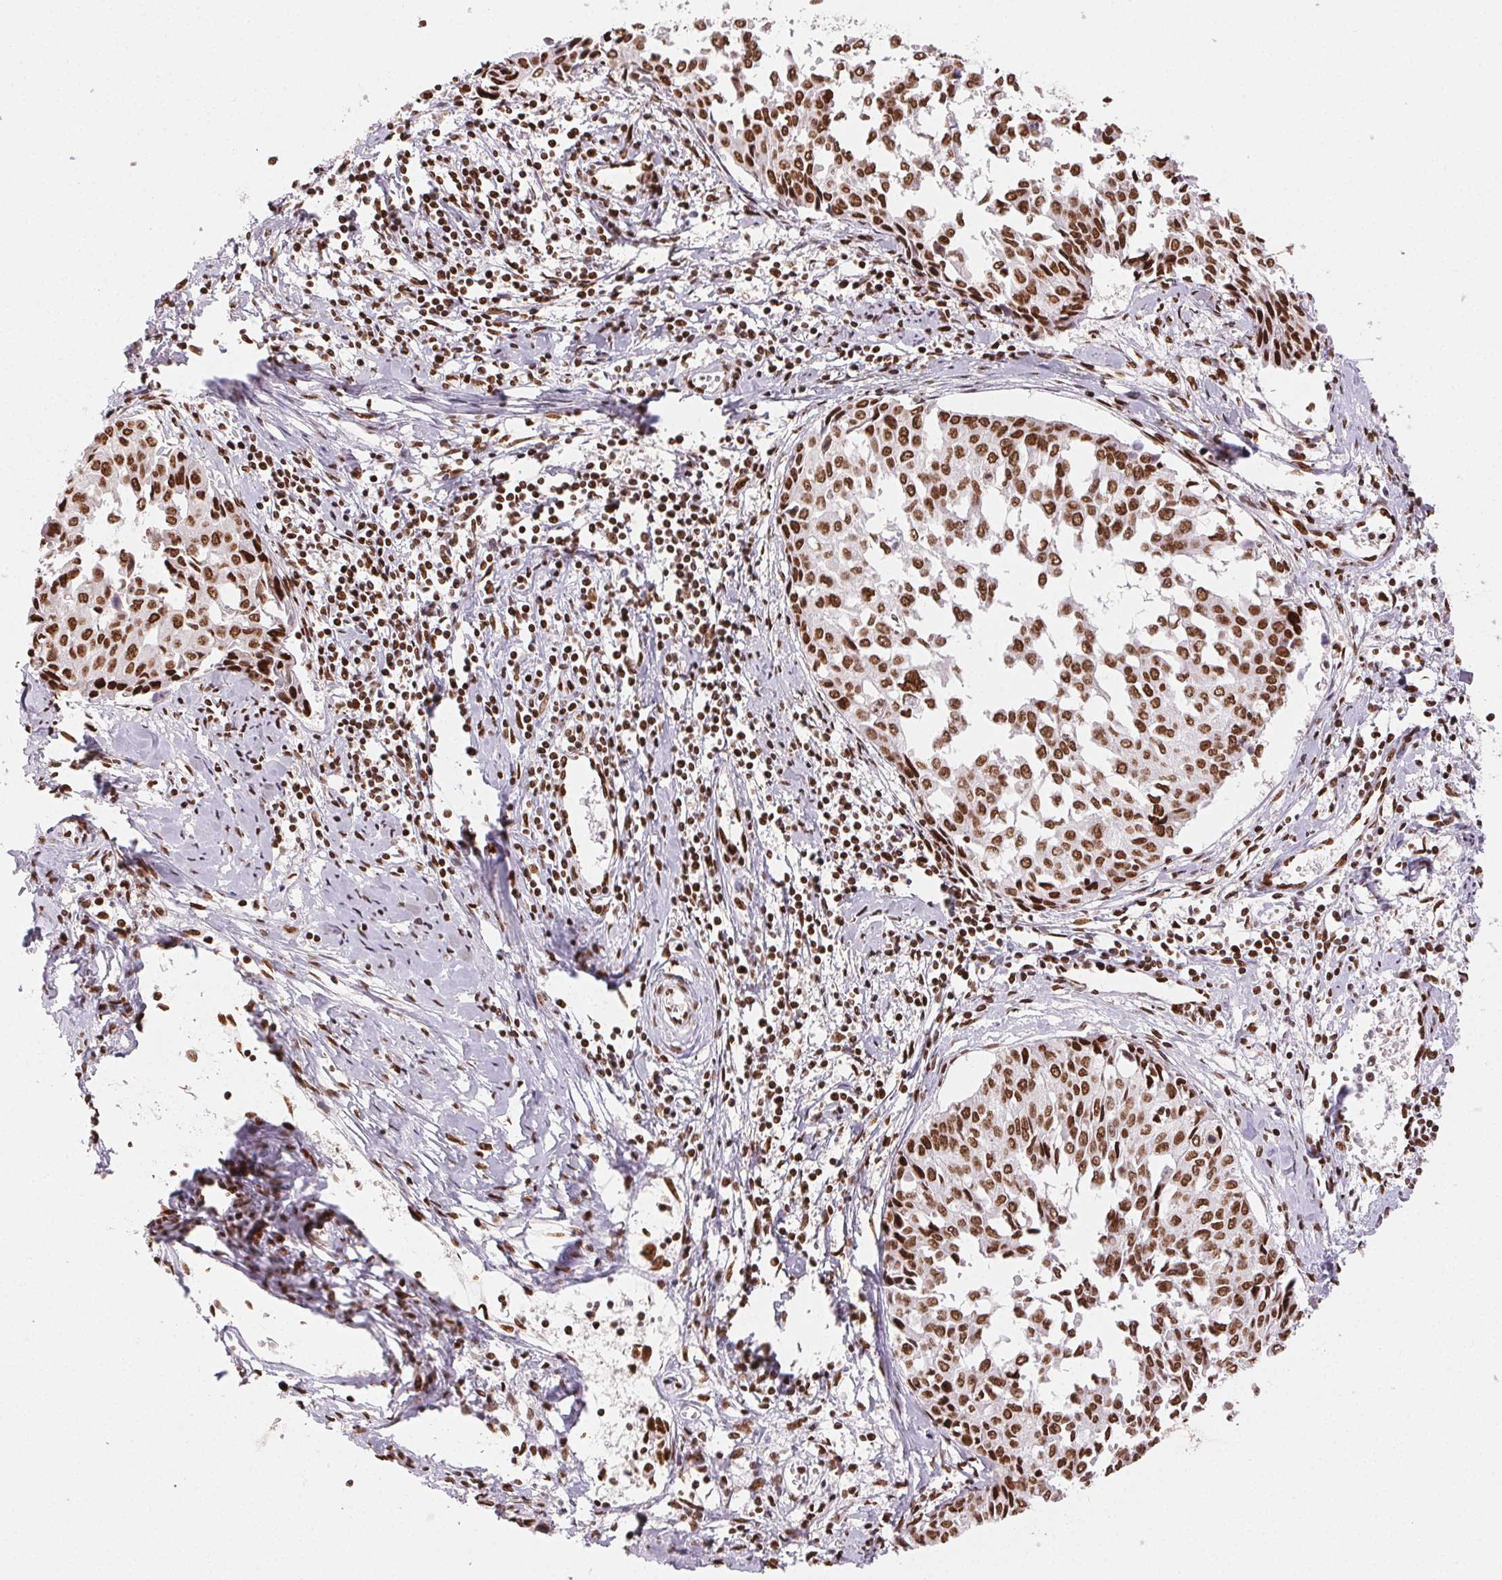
{"staining": {"intensity": "moderate", "quantity": ">75%", "location": "nuclear"}, "tissue": "cervical cancer", "cell_type": "Tumor cells", "image_type": "cancer", "snomed": [{"axis": "morphology", "description": "Squamous cell carcinoma, NOS"}, {"axis": "topography", "description": "Cervix"}], "caption": "Brown immunohistochemical staining in squamous cell carcinoma (cervical) reveals moderate nuclear expression in approximately >75% of tumor cells.", "gene": "ZNF80", "patient": {"sex": "female", "age": 50}}